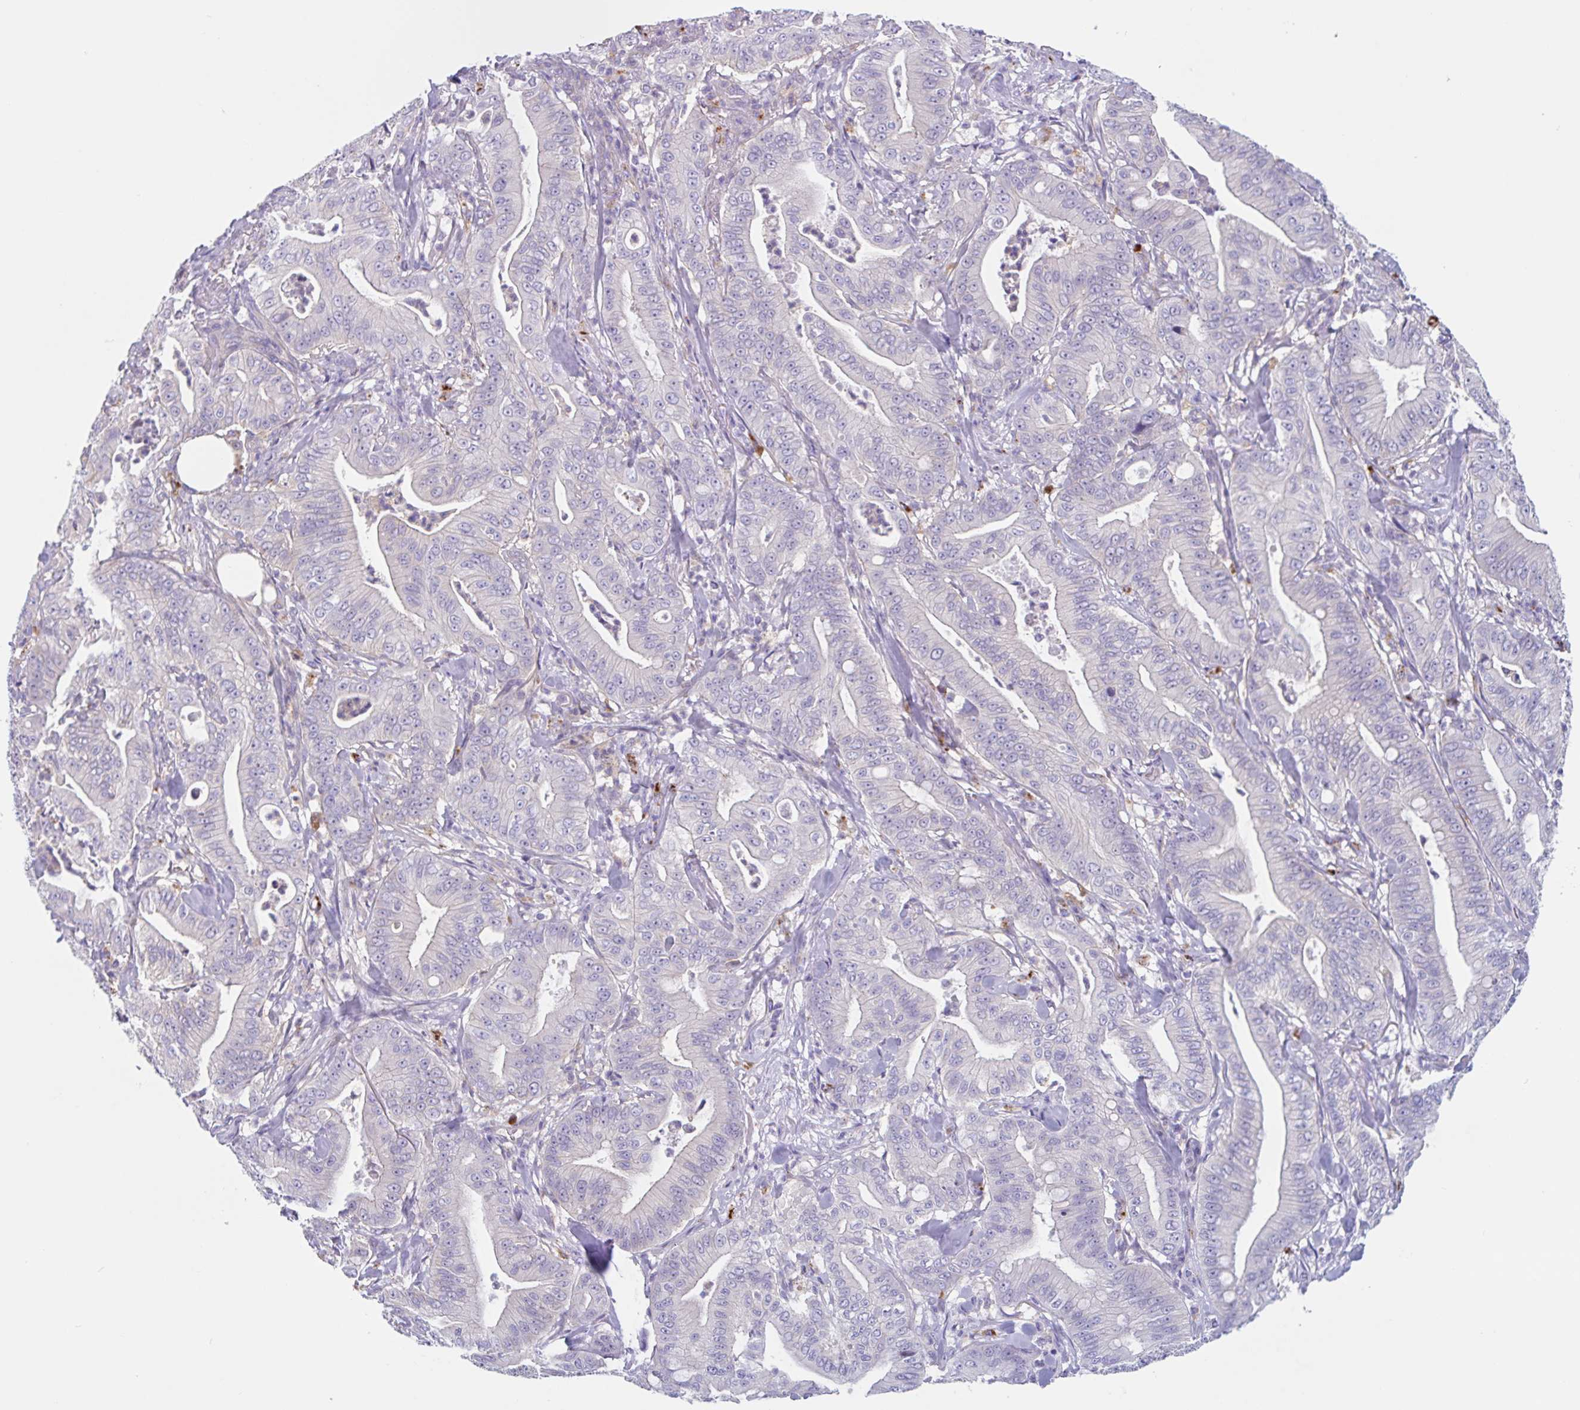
{"staining": {"intensity": "negative", "quantity": "none", "location": "none"}, "tissue": "pancreatic cancer", "cell_type": "Tumor cells", "image_type": "cancer", "snomed": [{"axis": "morphology", "description": "Adenocarcinoma, NOS"}, {"axis": "topography", "description": "Pancreas"}], "caption": "Adenocarcinoma (pancreatic) was stained to show a protein in brown. There is no significant staining in tumor cells. Brightfield microscopy of immunohistochemistry (IHC) stained with DAB (brown) and hematoxylin (blue), captured at high magnification.", "gene": "LENG9", "patient": {"sex": "male", "age": 71}}